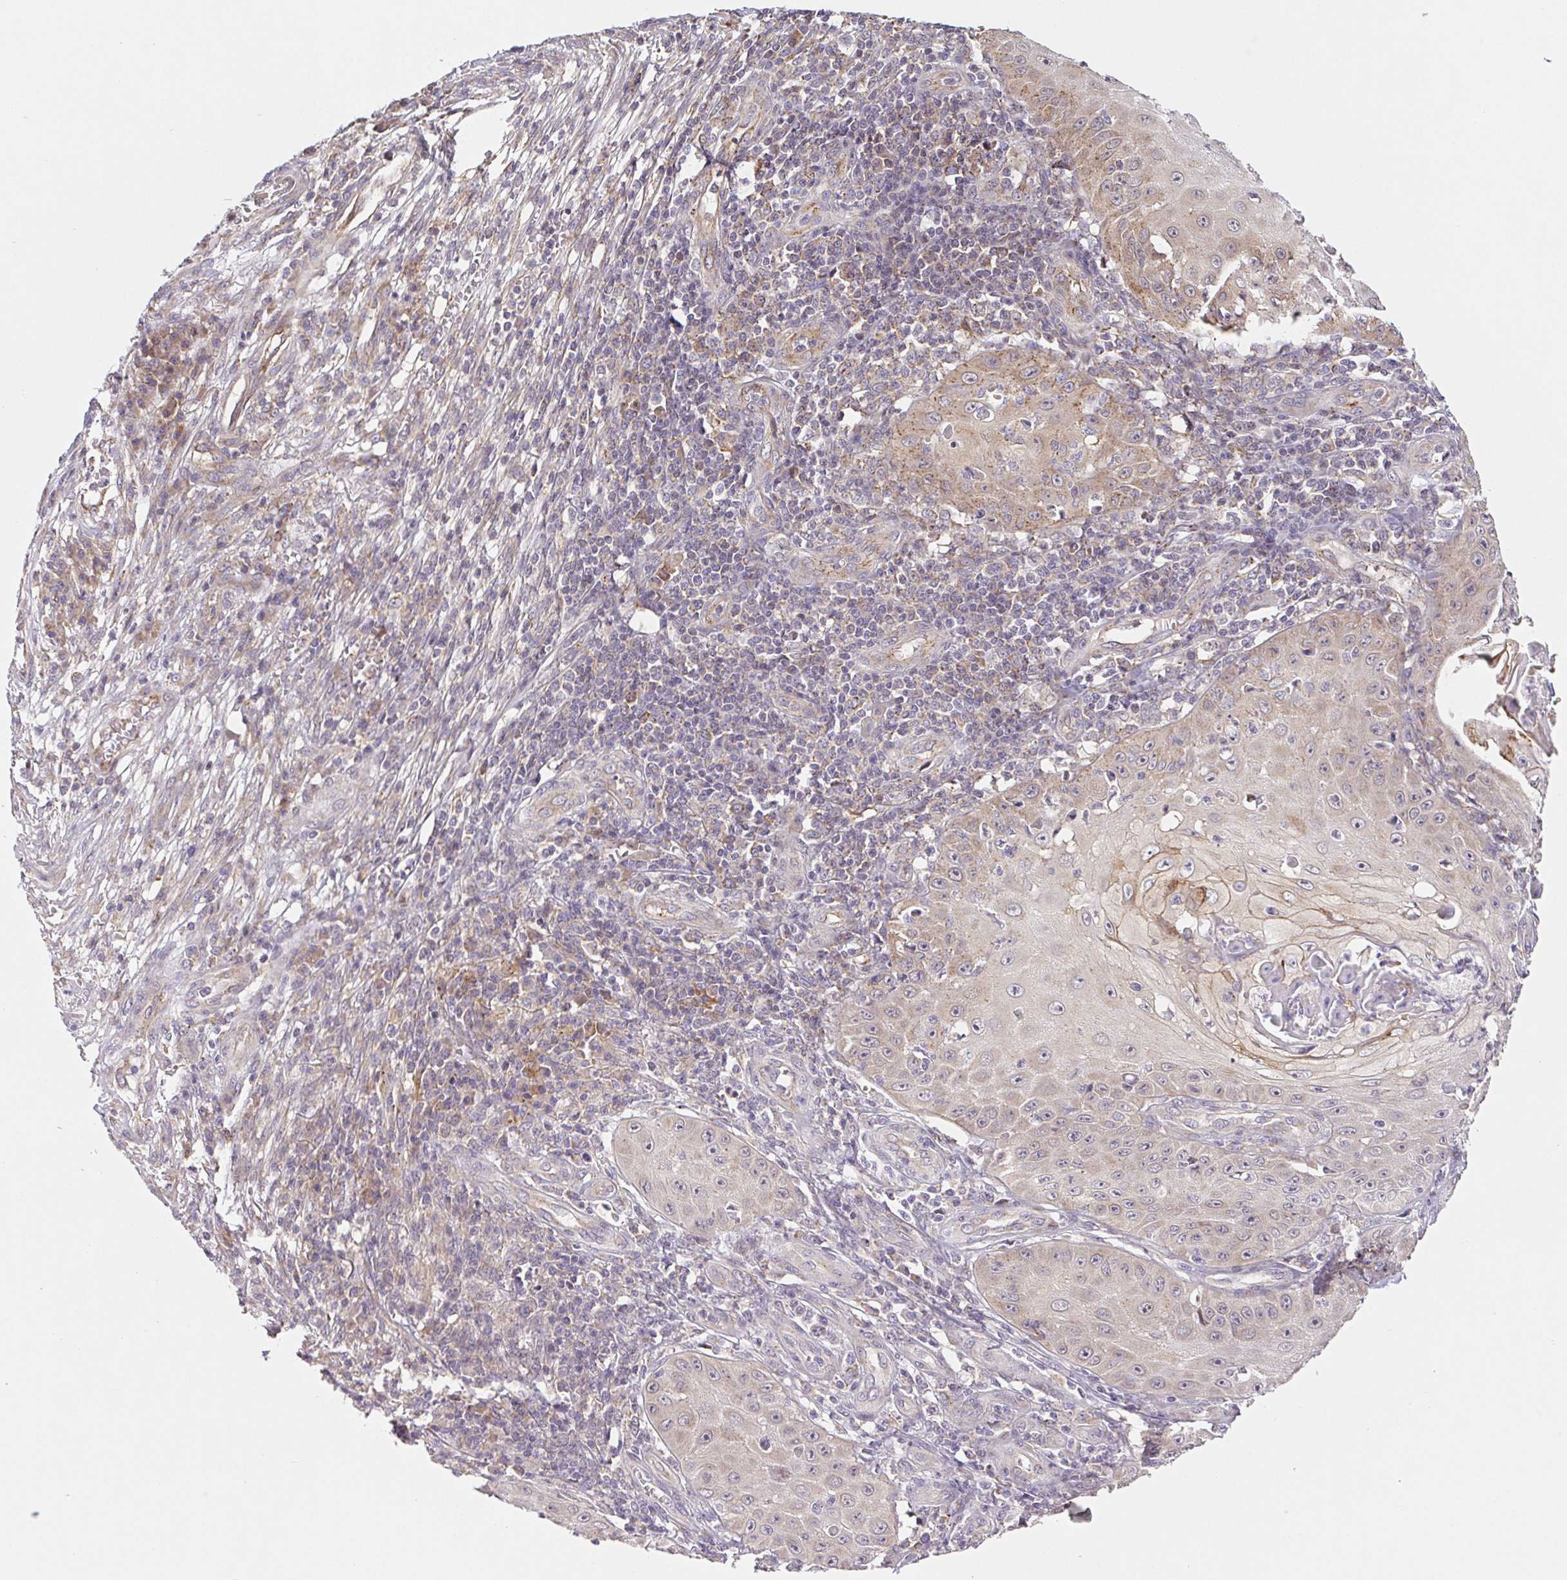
{"staining": {"intensity": "moderate", "quantity": "<25%", "location": "cytoplasmic/membranous"}, "tissue": "skin cancer", "cell_type": "Tumor cells", "image_type": "cancer", "snomed": [{"axis": "morphology", "description": "Squamous cell carcinoma, NOS"}, {"axis": "topography", "description": "Skin"}], "caption": "Squamous cell carcinoma (skin) was stained to show a protein in brown. There is low levels of moderate cytoplasmic/membranous positivity in approximately <25% of tumor cells.", "gene": "LYPD5", "patient": {"sex": "male", "age": 70}}